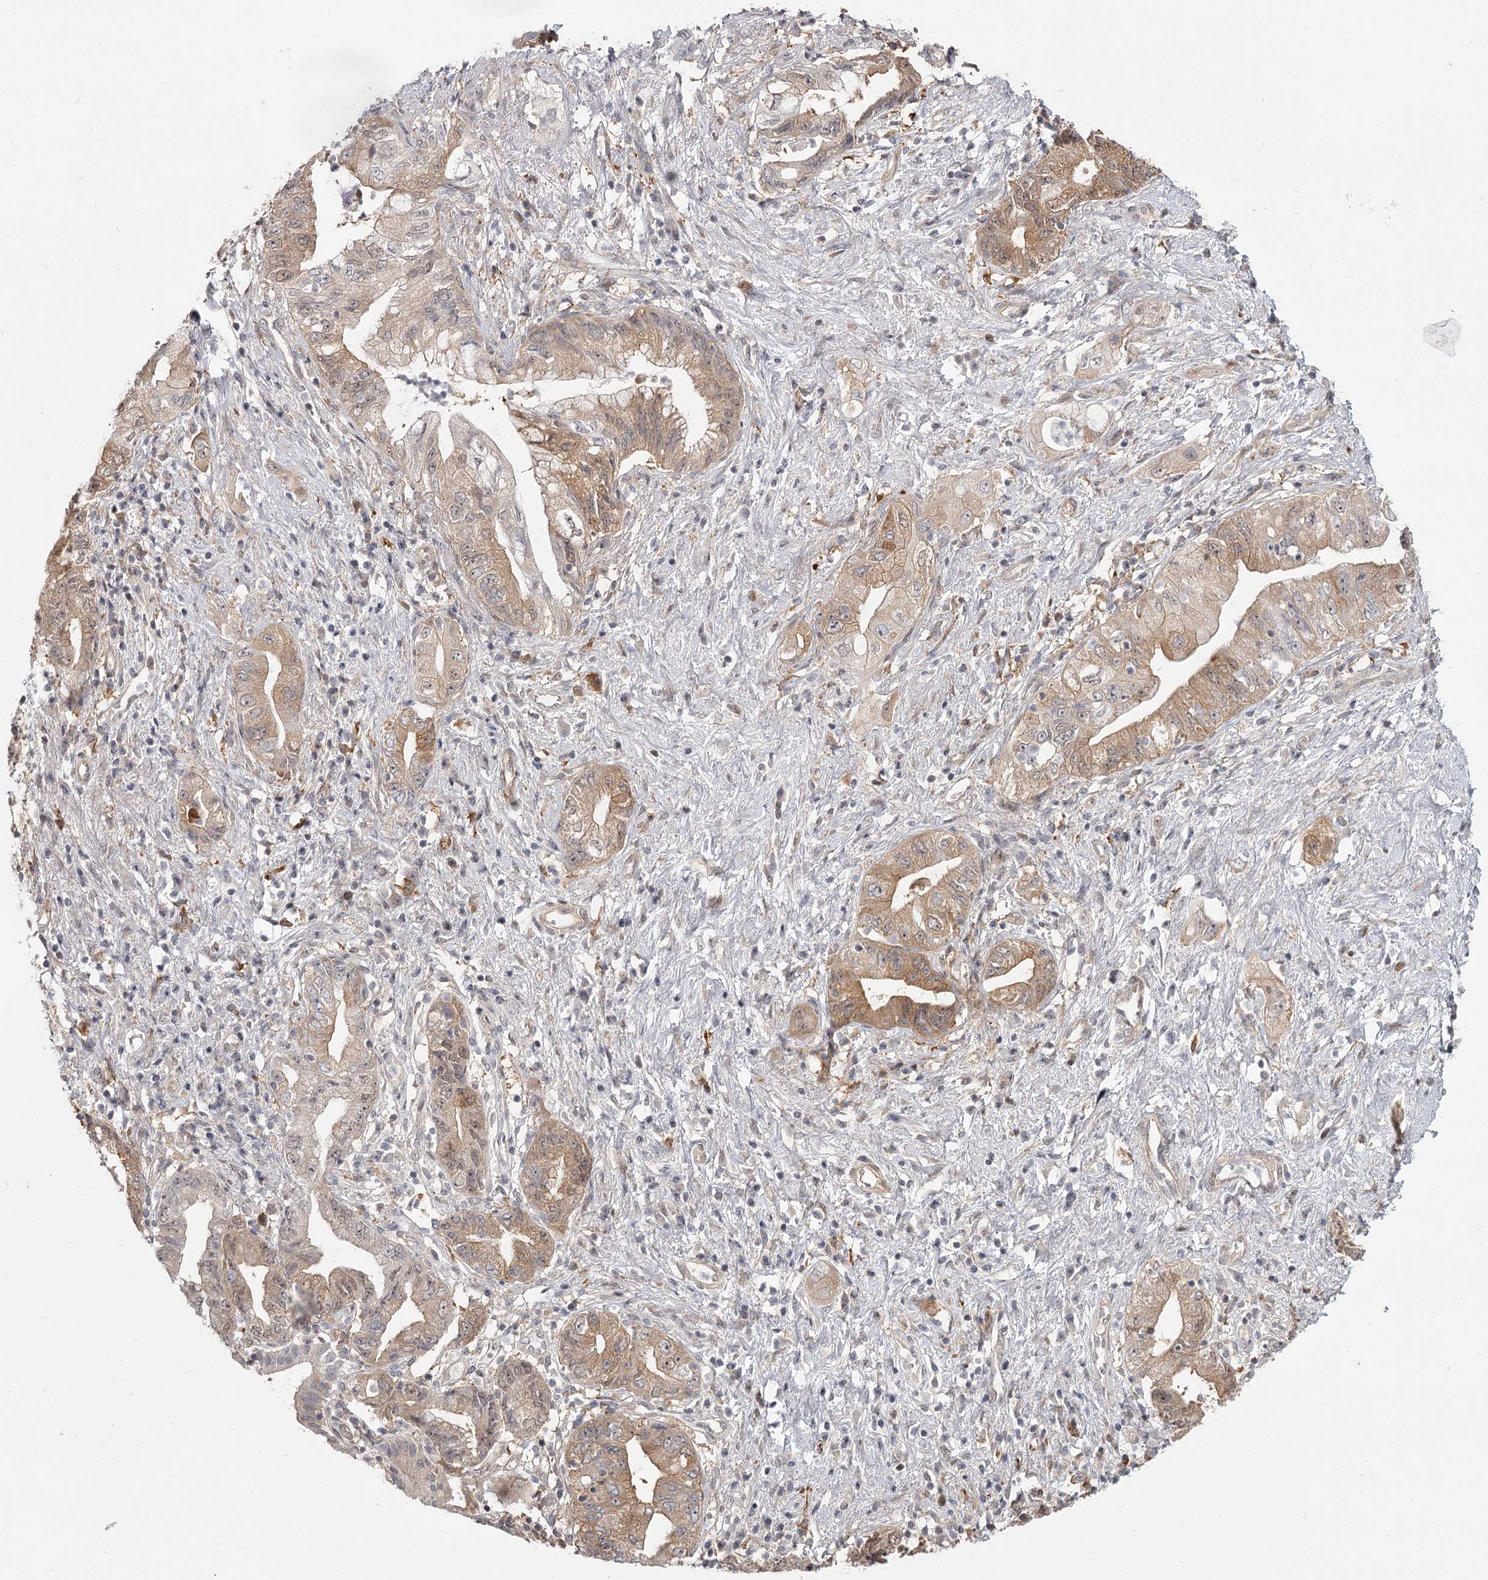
{"staining": {"intensity": "moderate", "quantity": "25%-75%", "location": "cytoplasmic/membranous"}, "tissue": "pancreatic cancer", "cell_type": "Tumor cells", "image_type": "cancer", "snomed": [{"axis": "morphology", "description": "Adenocarcinoma, NOS"}, {"axis": "topography", "description": "Pancreas"}], "caption": "This is a photomicrograph of immunohistochemistry (IHC) staining of pancreatic cancer (adenocarcinoma), which shows moderate positivity in the cytoplasmic/membranous of tumor cells.", "gene": "CCNG2", "patient": {"sex": "female", "age": 73}}